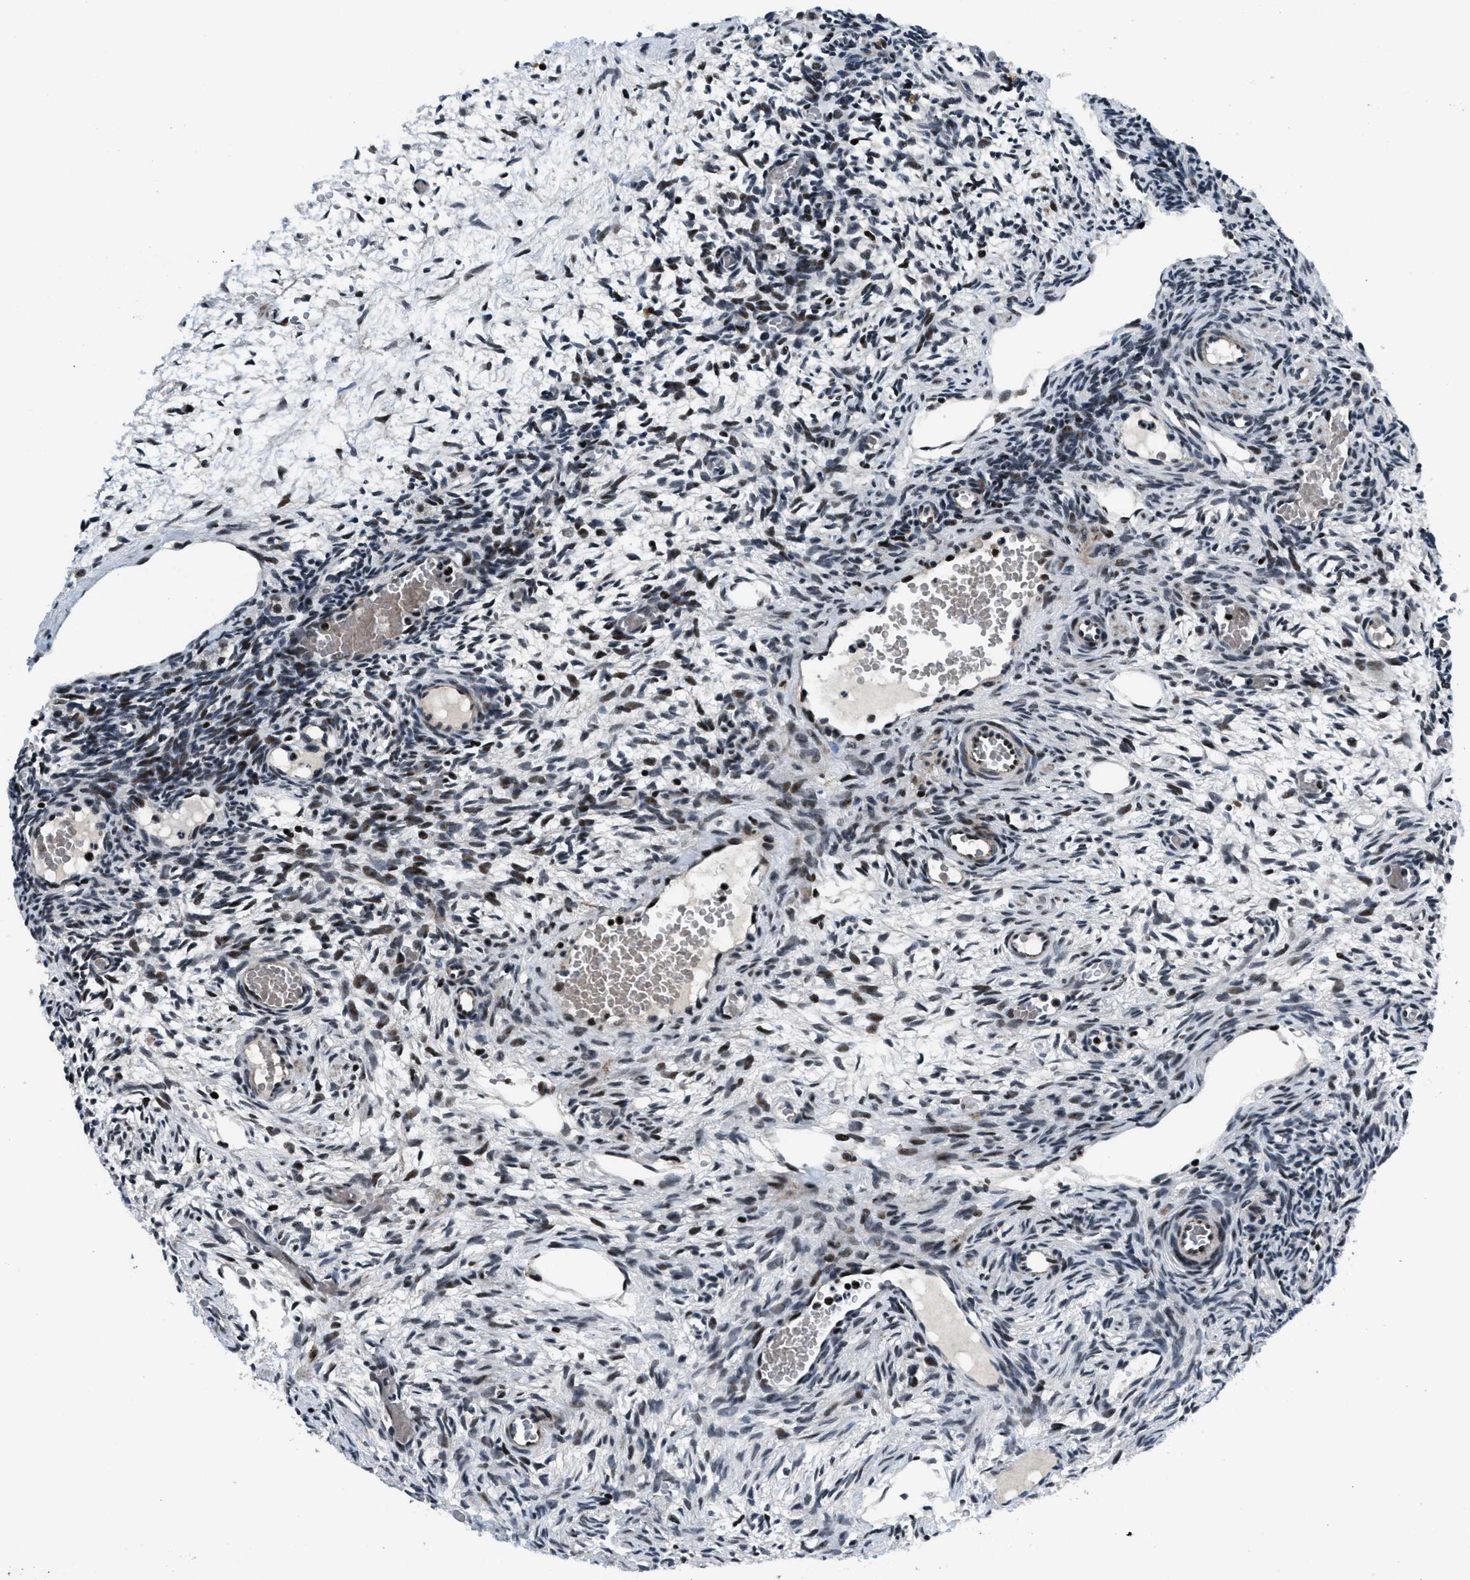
{"staining": {"intensity": "strong", "quantity": ">75%", "location": "nuclear"}, "tissue": "ovary", "cell_type": "Ovarian stroma cells", "image_type": "normal", "snomed": [{"axis": "morphology", "description": "Normal tissue, NOS"}, {"axis": "topography", "description": "Ovary"}], "caption": "The immunohistochemical stain highlights strong nuclear expression in ovarian stroma cells of benign ovary.", "gene": "SMARCB1", "patient": {"sex": "female", "age": 27}}